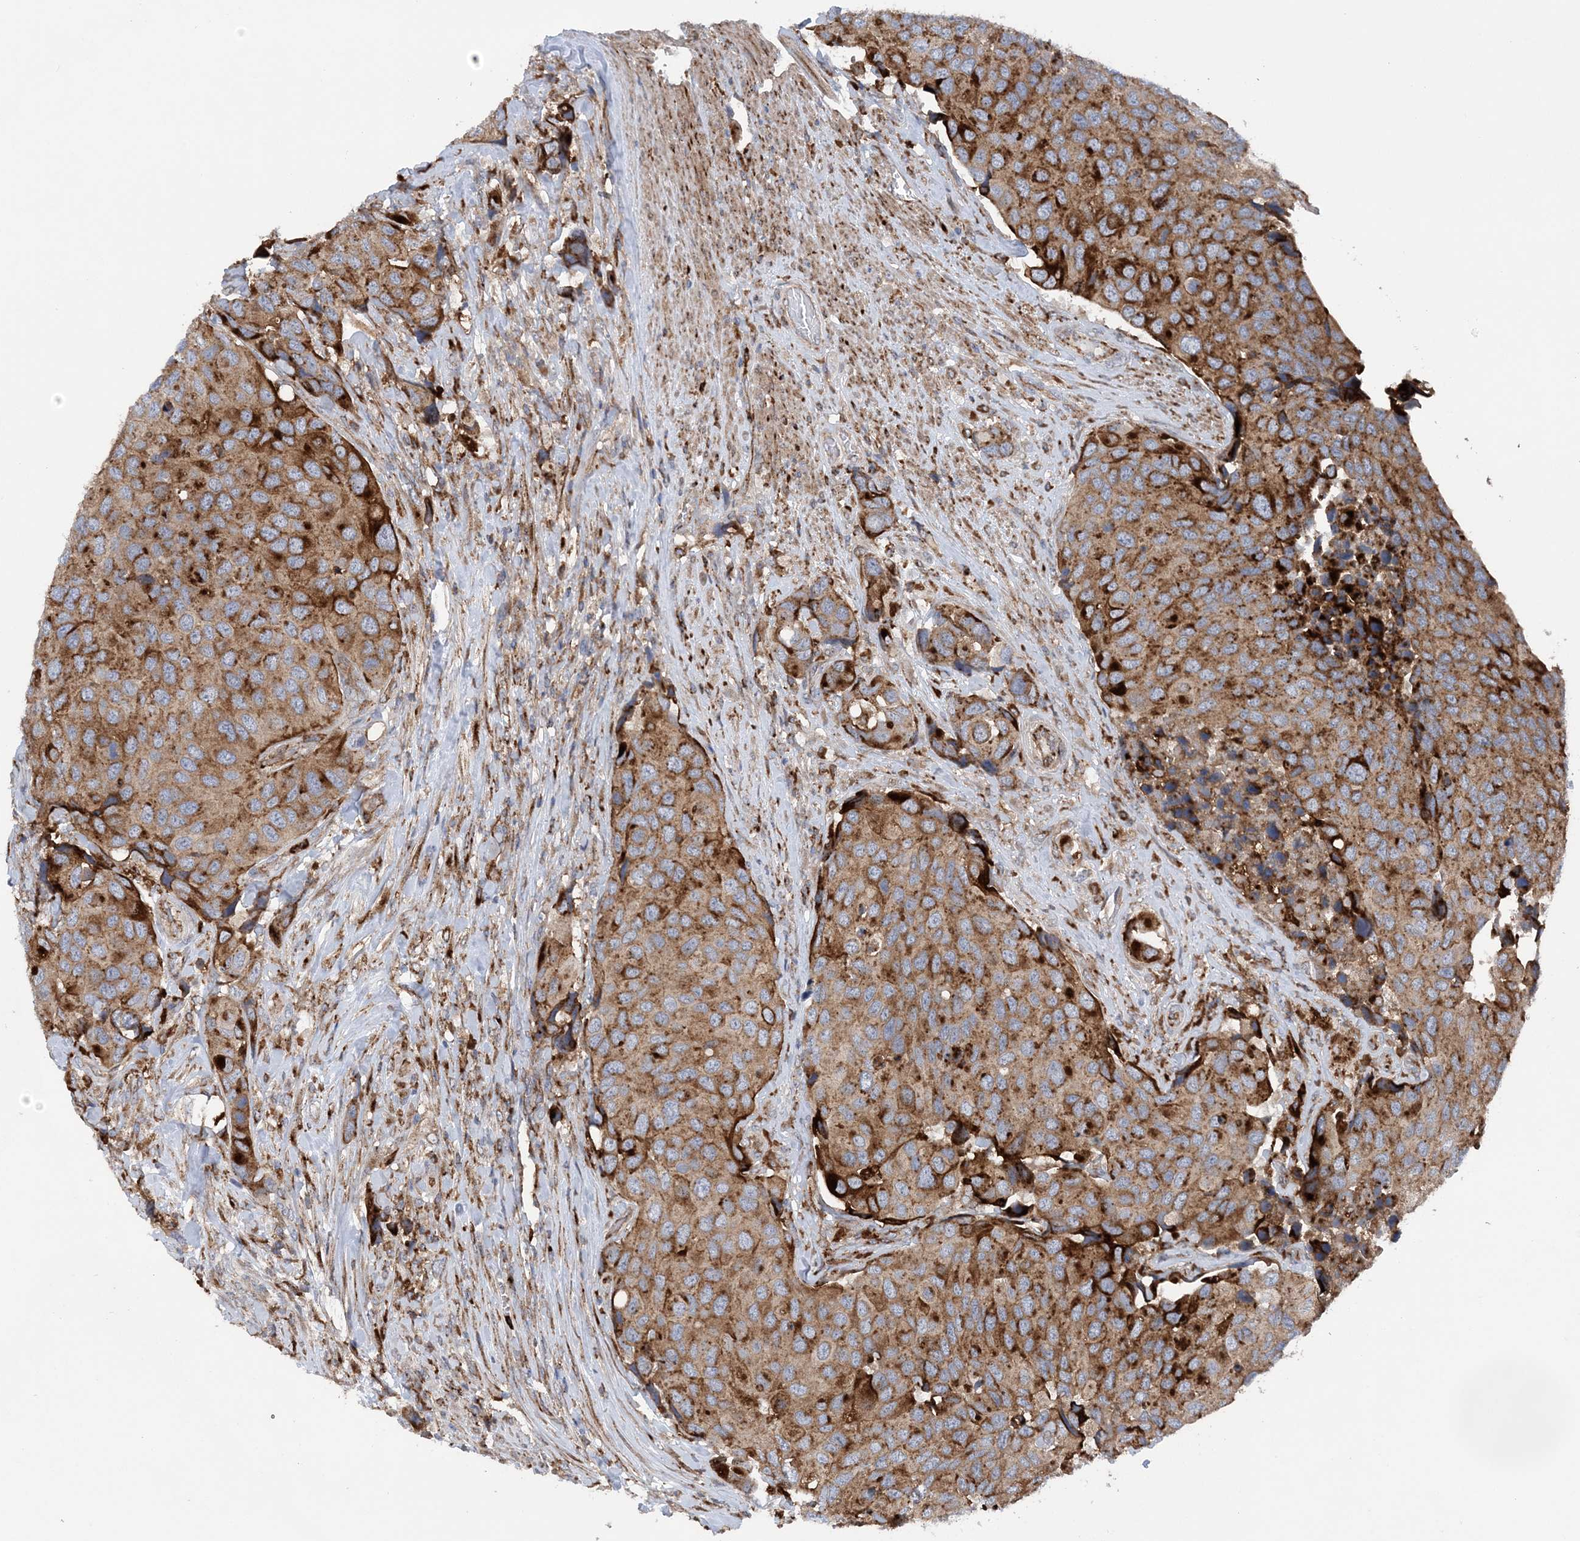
{"staining": {"intensity": "moderate", "quantity": ">75%", "location": "cytoplasmic/membranous"}, "tissue": "urothelial cancer", "cell_type": "Tumor cells", "image_type": "cancer", "snomed": [{"axis": "morphology", "description": "Urothelial carcinoma, High grade"}, {"axis": "topography", "description": "Urinary bladder"}], "caption": "DAB (3,3'-diaminobenzidine) immunohistochemical staining of human urothelial cancer shows moderate cytoplasmic/membranous protein positivity in approximately >75% of tumor cells.", "gene": "PTTG1IP", "patient": {"sex": "male", "age": 74}}